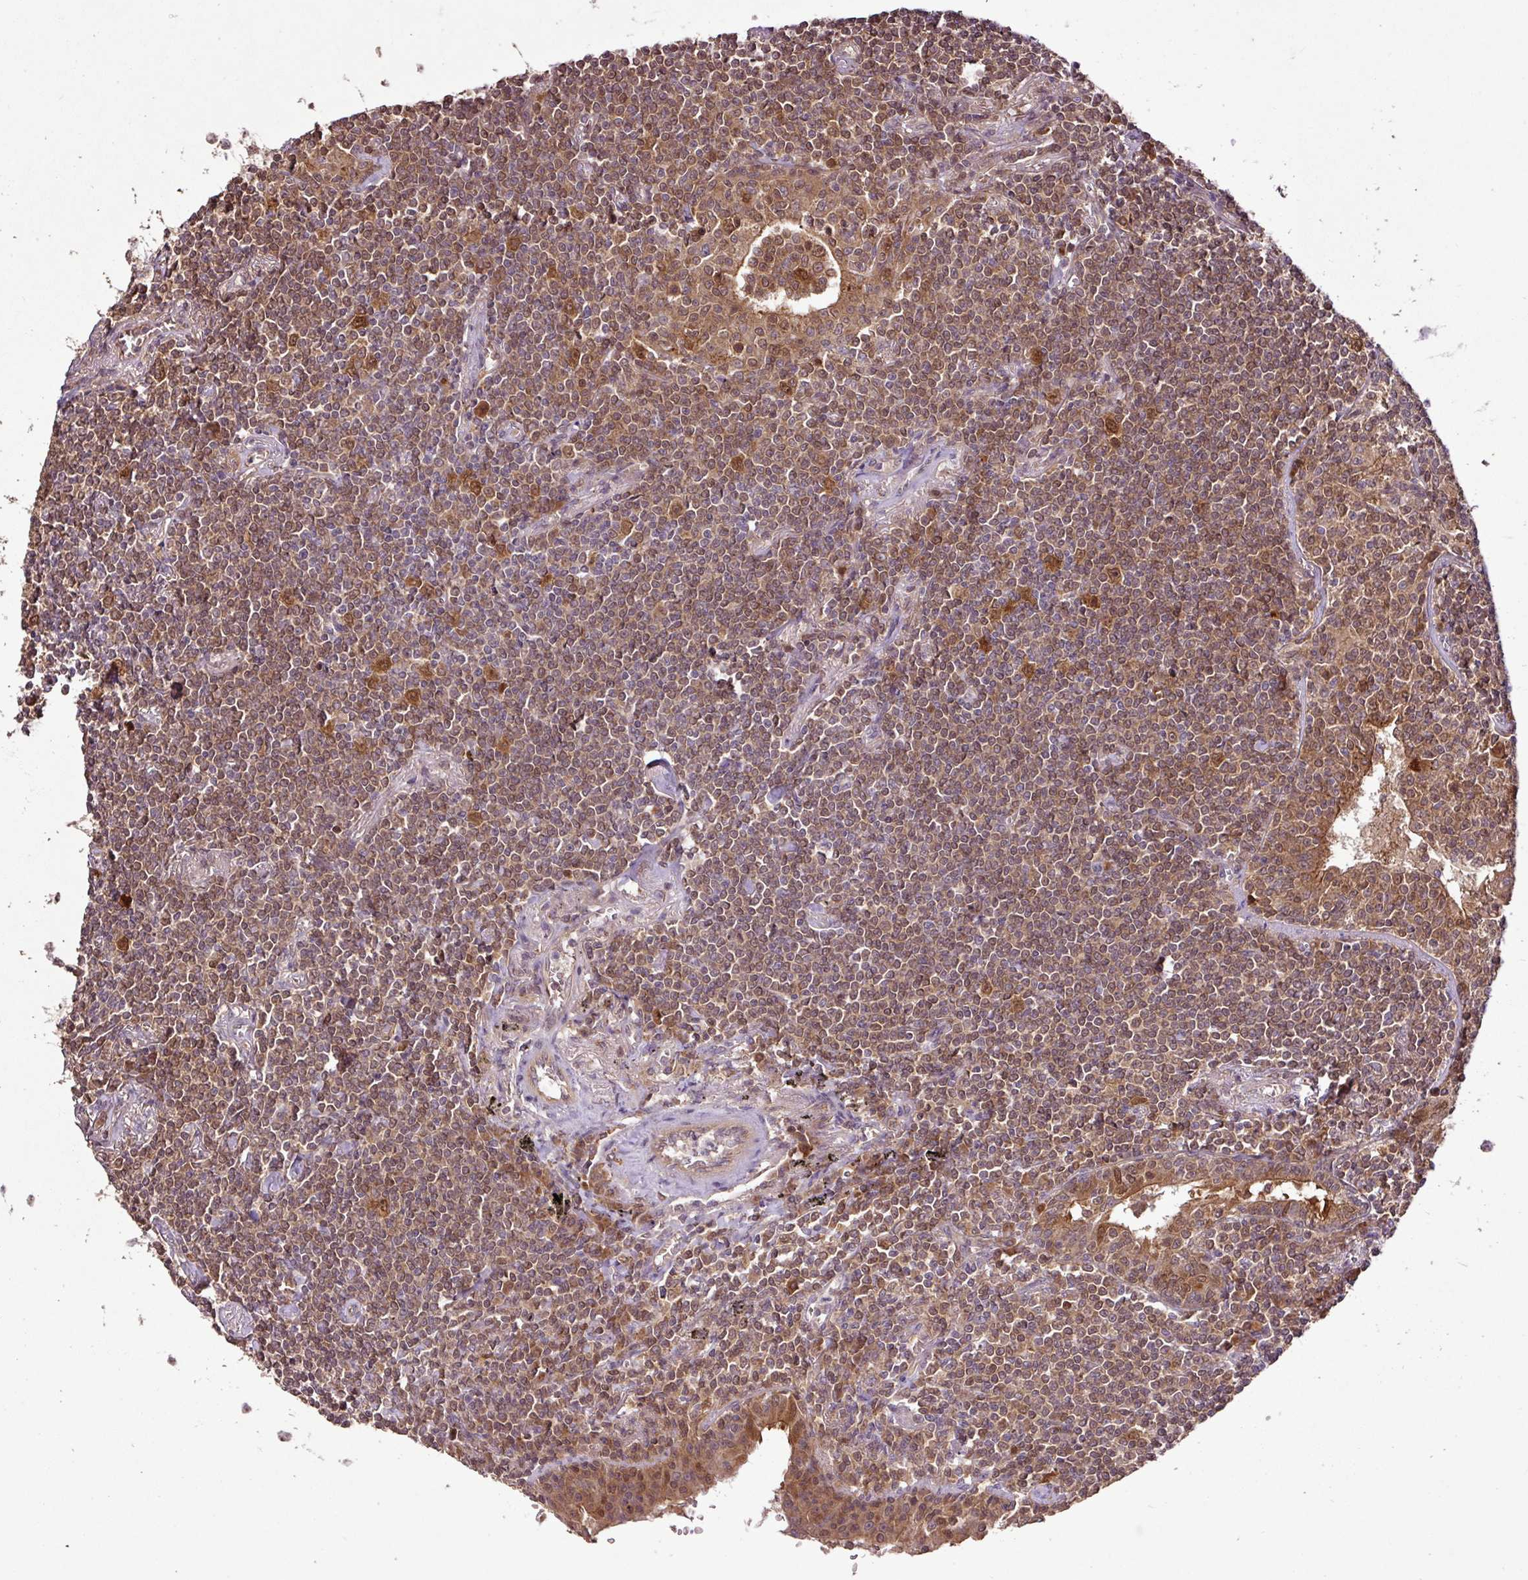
{"staining": {"intensity": "moderate", "quantity": ">75%", "location": "nuclear"}, "tissue": "lymphoma", "cell_type": "Tumor cells", "image_type": "cancer", "snomed": [{"axis": "morphology", "description": "Malignant lymphoma, non-Hodgkin's type, Low grade"}, {"axis": "topography", "description": "Lung"}], "caption": "Protein staining of lymphoma tissue displays moderate nuclear positivity in approximately >75% of tumor cells.", "gene": "FAIM", "patient": {"sex": "female", "age": 71}}